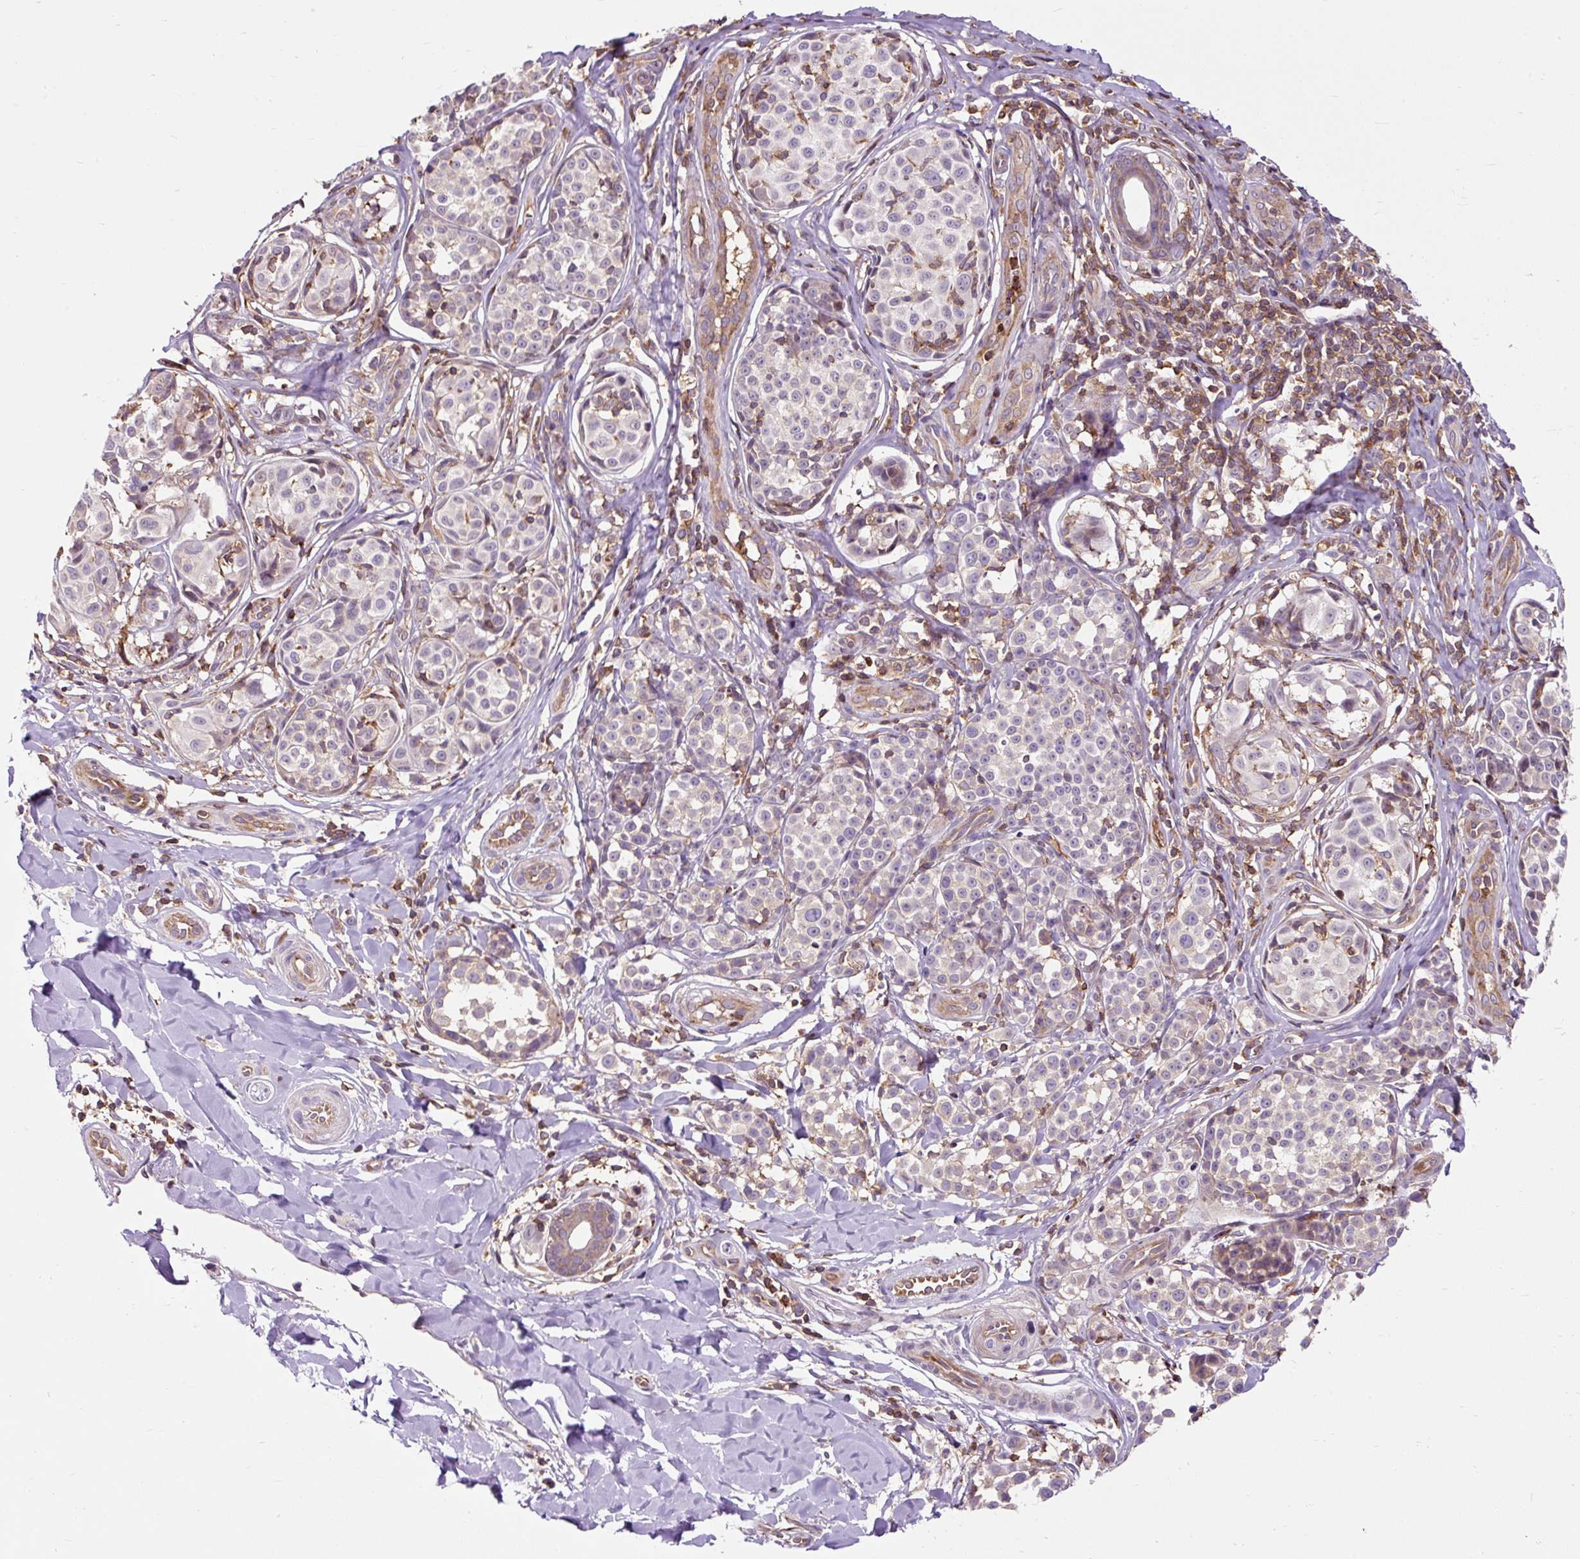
{"staining": {"intensity": "negative", "quantity": "none", "location": "none"}, "tissue": "melanoma", "cell_type": "Tumor cells", "image_type": "cancer", "snomed": [{"axis": "morphology", "description": "Malignant melanoma, NOS"}, {"axis": "topography", "description": "Skin"}], "caption": "IHC image of neoplastic tissue: human melanoma stained with DAB shows no significant protein positivity in tumor cells.", "gene": "CISD3", "patient": {"sex": "female", "age": 35}}